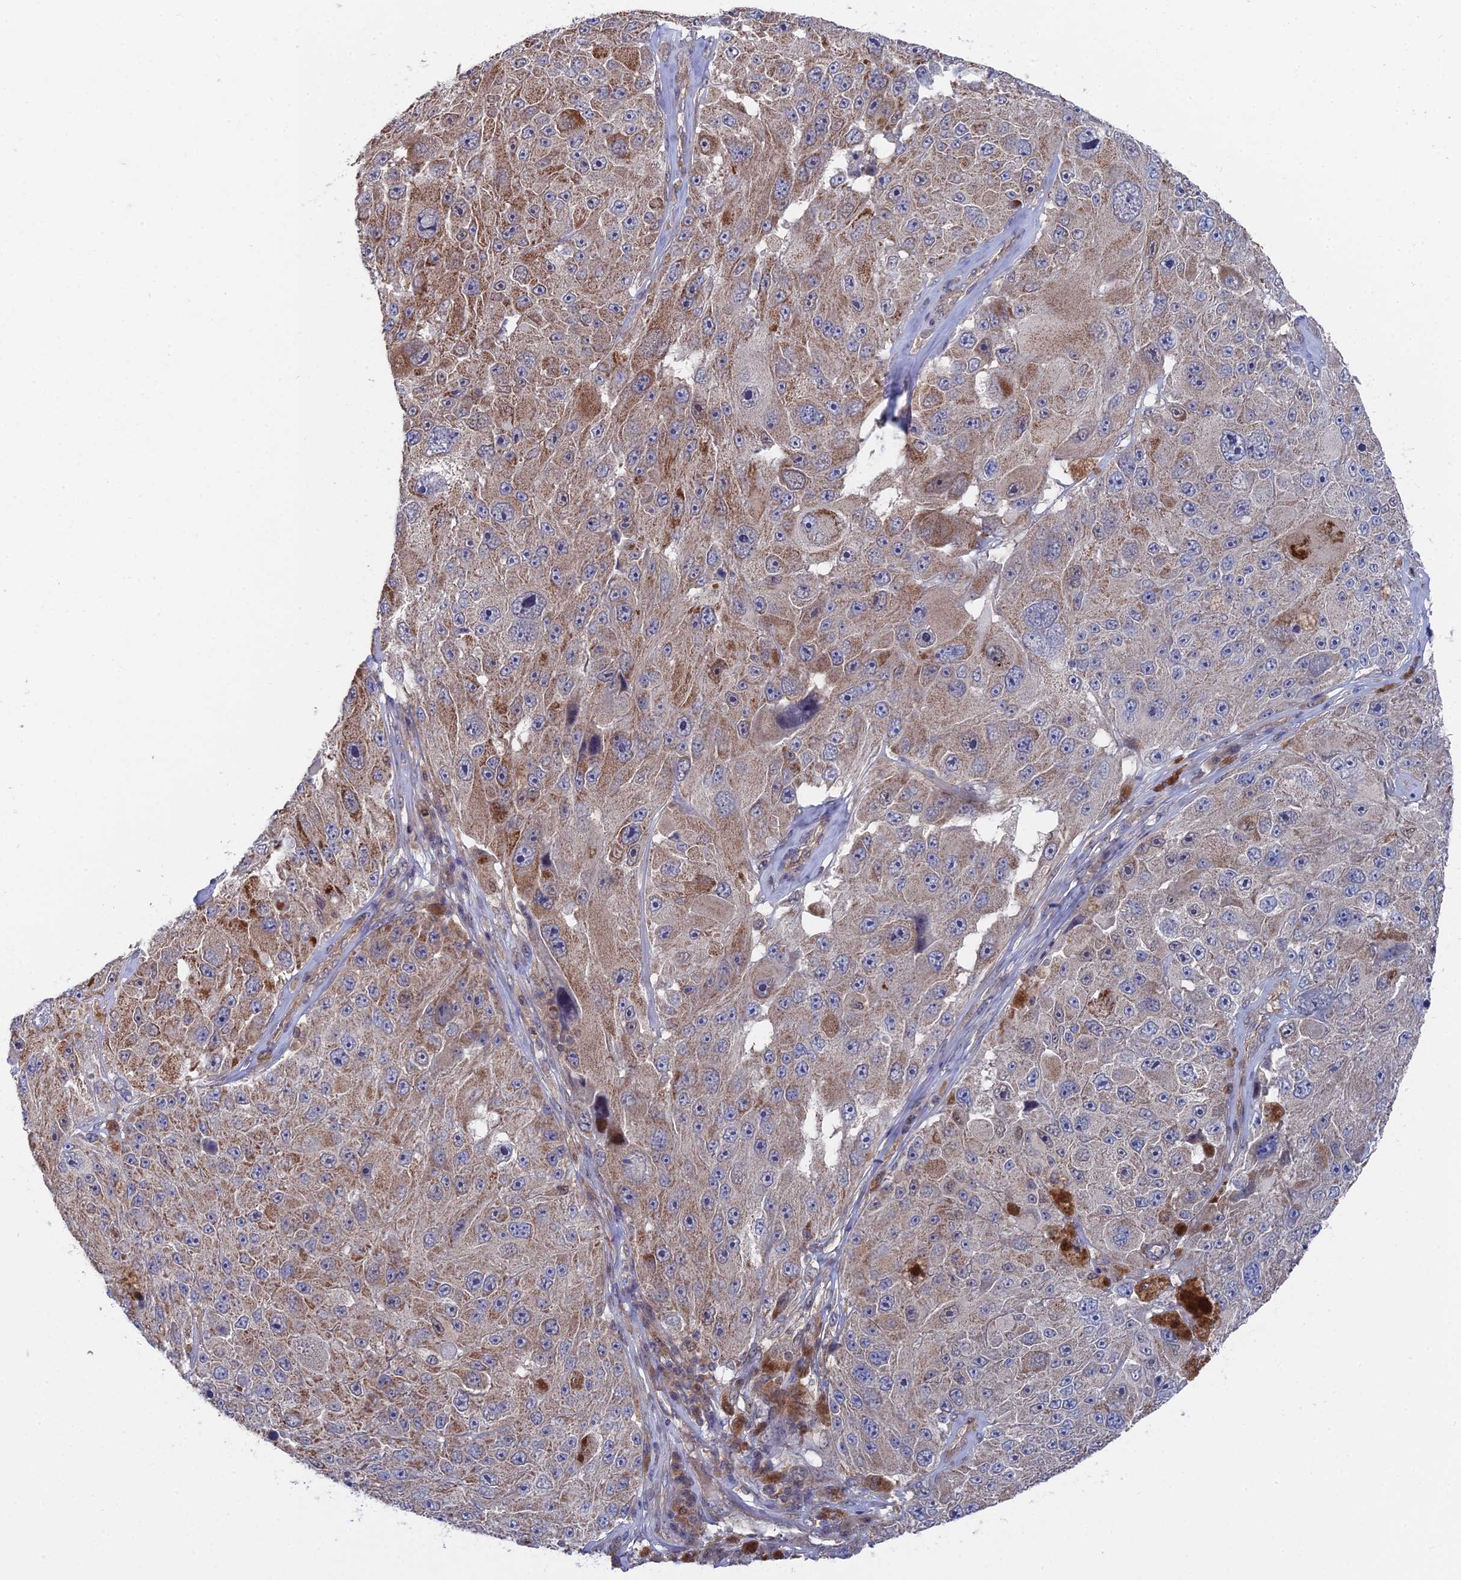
{"staining": {"intensity": "moderate", "quantity": "<25%", "location": "cytoplasmic/membranous"}, "tissue": "melanoma", "cell_type": "Tumor cells", "image_type": "cancer", "snomed": [{"axis": "morphology", "description": "Malignant melanoma, Metastatic site"}, {"axis": "topography", "description": "Lymph node"}], "caption": "A histopathology image of melanoma stained for a protein displays moderate cytoplasmic/membranous brown staining in tumor cells.", "gene": "UNC5D", "patient": {"sex": "male", "age": 62}}